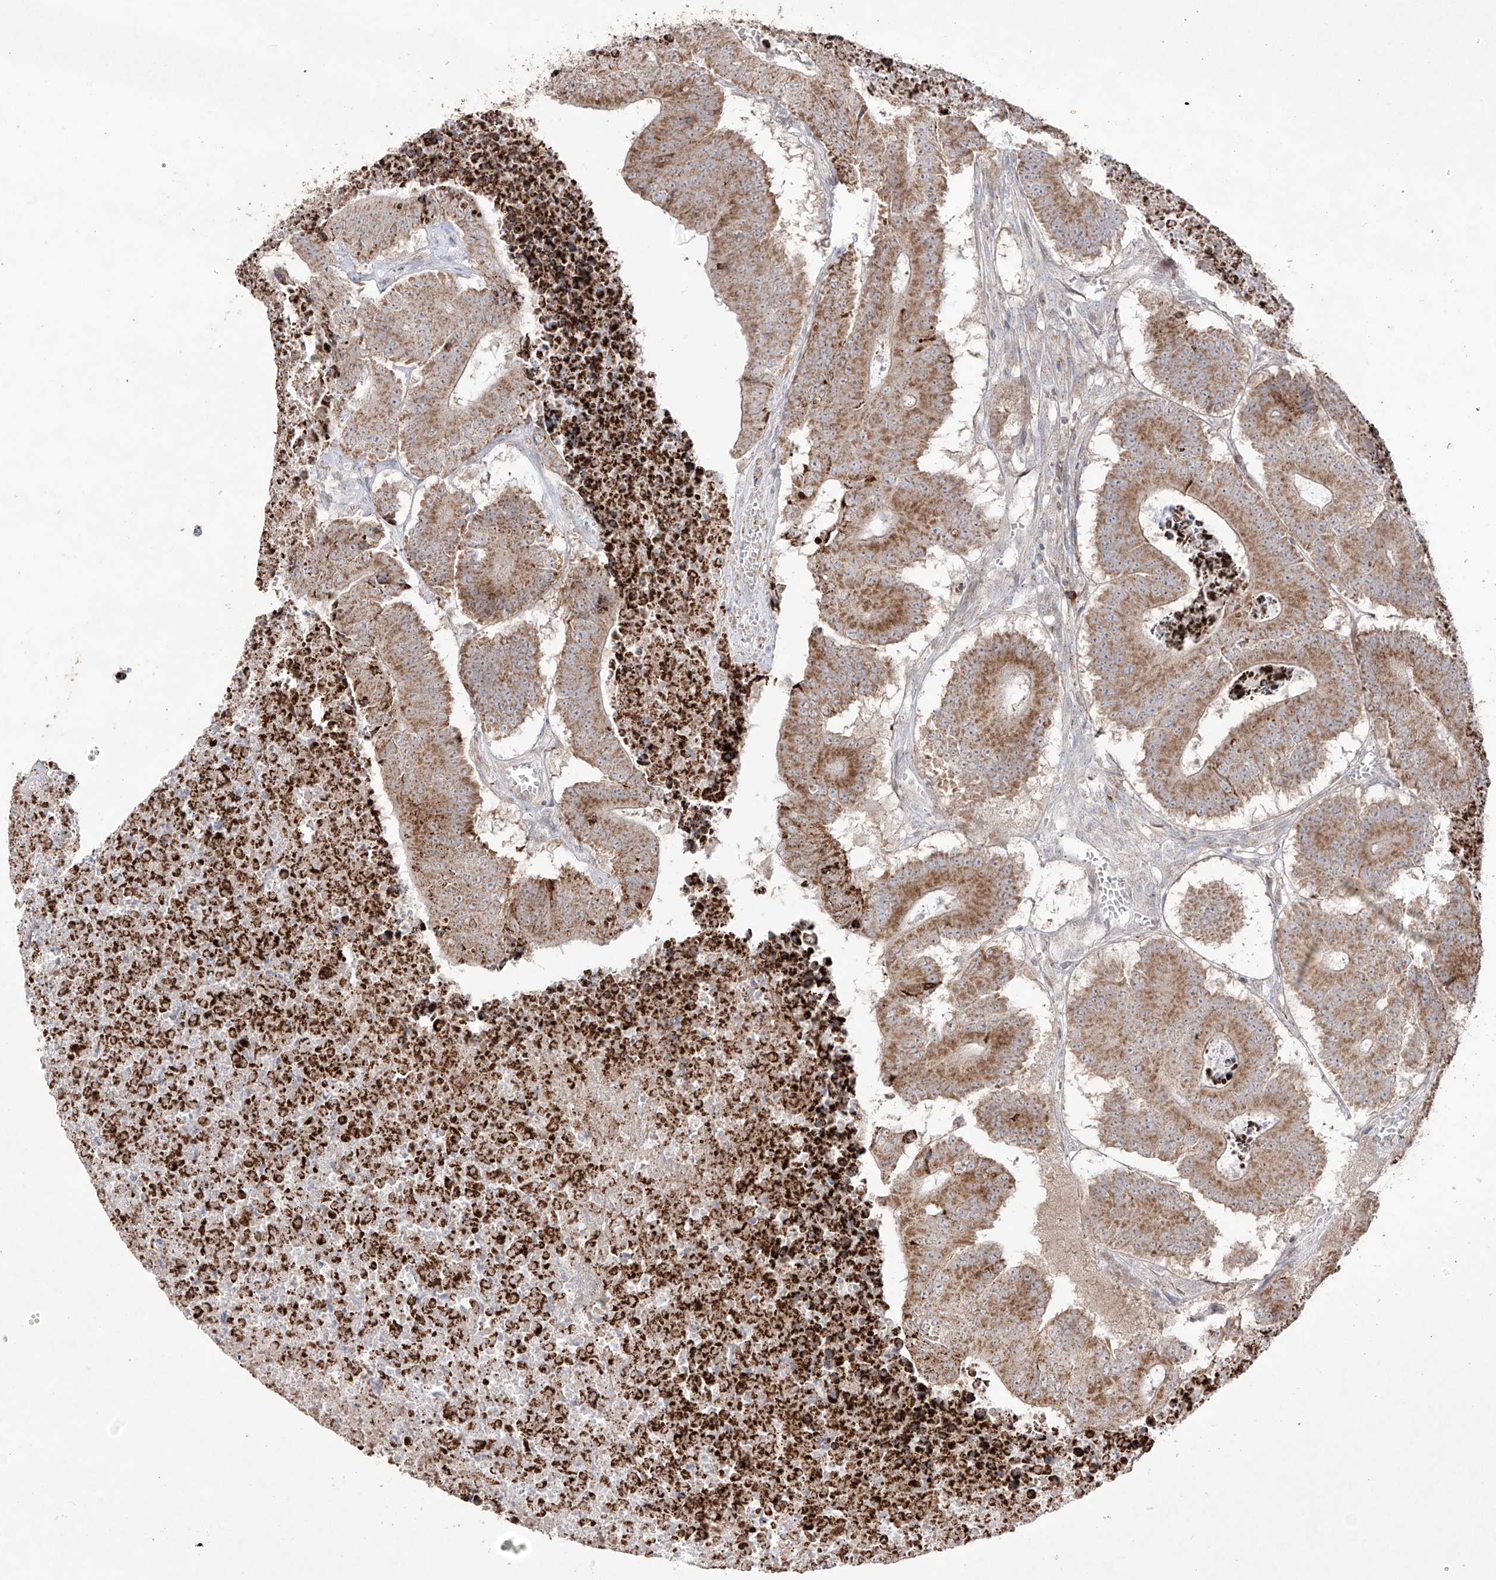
{"staining": {"intensity": "moderate", "quantity": ">75%", "location": "cytoplasmic/membranous"}, "tissue": "colorectal cancer", "cell_type": "Tumor cells", "image_type": "cancer", "snomed": [{"axis": "morphology", "description": "Adenocarcinoma, NOS"}, {"axis": "topography", "description": "Colon"}], "caption": "Tumor cells show moderate cytoplasmic/membranous expression in approximately >75% of cells in colorectal adenocarcinoma.", "gene": "YKT6", "patient": {"sex": "male", "age": 87}}